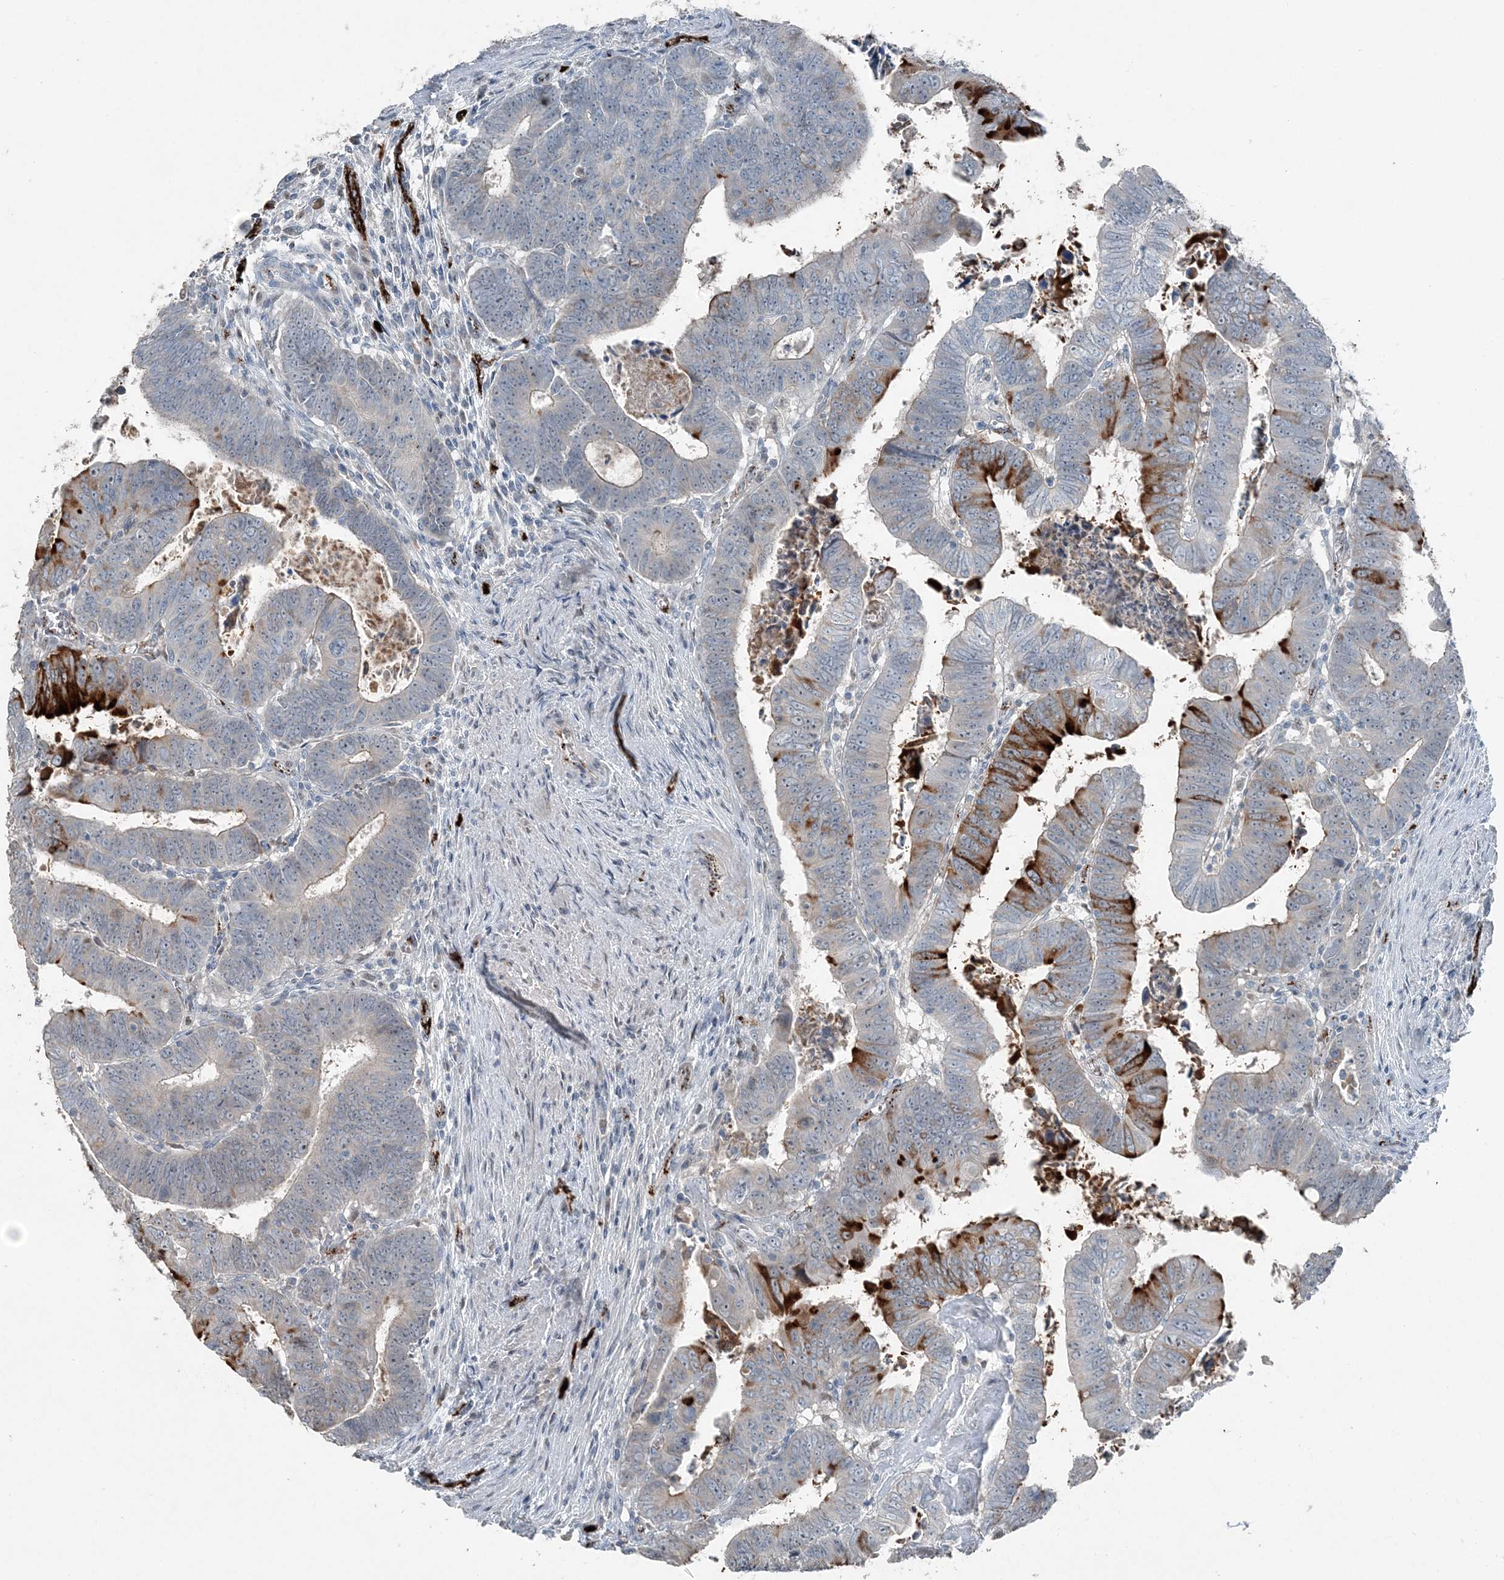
{"staining": {"intensity": "strong", "quantity": "25%-75%", "location": "cytoplasmic/membranous"}, "tissue": "colorectal cancer", "cell_type": "Tumor cells", "image_type": "cancer", "snomed": [{"axis": "morphology", "description": "Normal tissue, NOS"}, {"axis": "morphology", "description": "Adenocarcinoma, NOS"}, {"axis": "topography", "description": "Rectum"}], "caption": "Colorectal cancer stained with a brown dye exhibits strong cytoplasmic/membranous positive positivity in about 25%-75% of tumor cells.", "gene": "ELOVL7", "patient": {"sex": "female", "age": 65}}